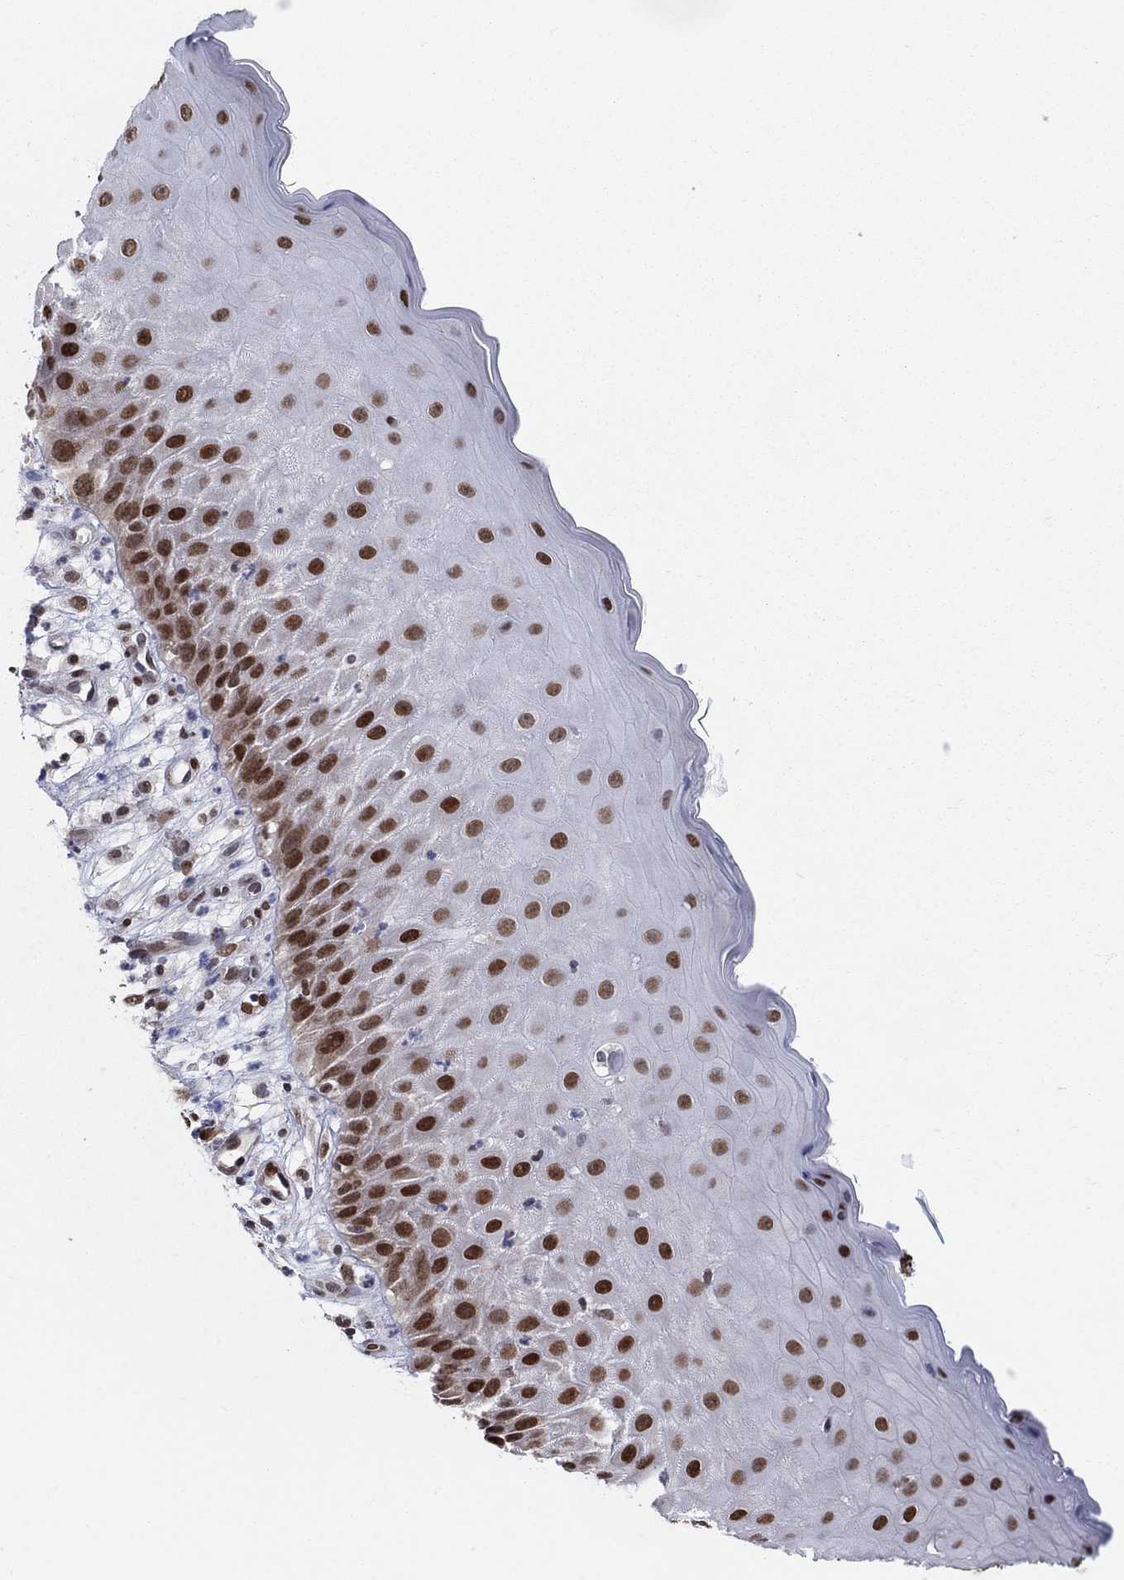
{"staining": {"intensity": "strong", "quantity": "25%-75%", "location": "nuclear"}, "tissue": "skin cancer", "cell_type": "Tumor cells", "image_type": "cancer", "snomed": [{"axis": "morphology", "description": "Normal tissue, NOS"}, {"axis": "morphology", "description": "Squamous cell carcinoma, NOS"}, {"axis": "topography", "description": "Skin"}], "caption": "Immunohistochemical staining of human skin cancer reveals high levels of strong nuclear protein positivity in approximately 25%-75% of tumor cells.", "gene": "CENPE", "patient": {"sex": "male", "age": 79}}